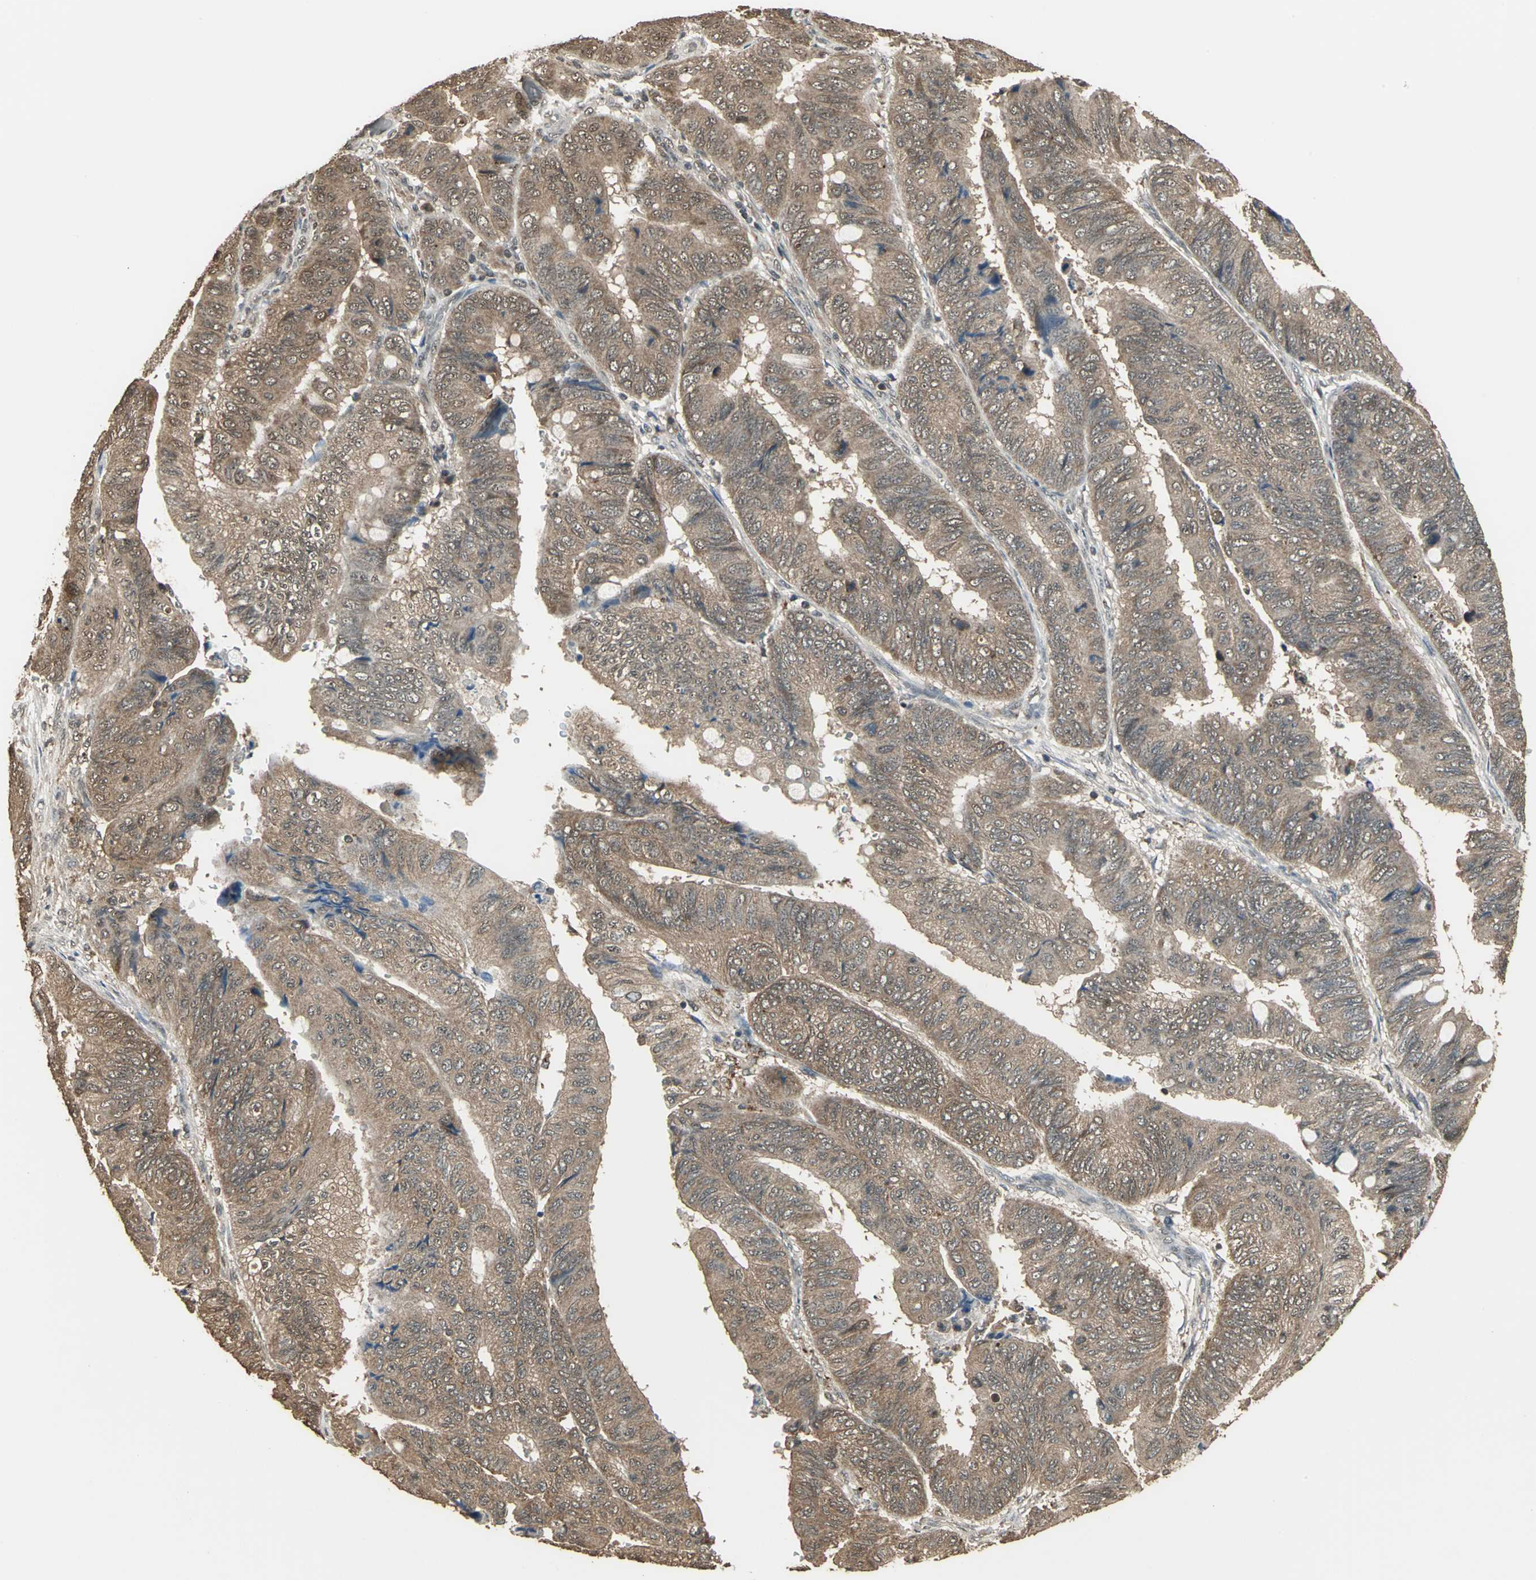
{"staining": {"intensity": "moderate", "quantity": ">75%", "location": "cytoplasmic/membranous"}, "tissue": "colorectal cancer", "cell_type": "Tumor cells", "image_type": "cancer", "snomed": [{"axis": "morphology", "description": "Adenocarcinoma, NOS"}, {"axis": "topography", "description": "Rectum"}], "caption": "The immunohistochemical stain highlights moderate cytoplasmic/membranous staining in tumor cells of colorectal adenocarcinoma tissue.", "gene": "UCHL5", "patient": {"sex": "female", "age": 59}}